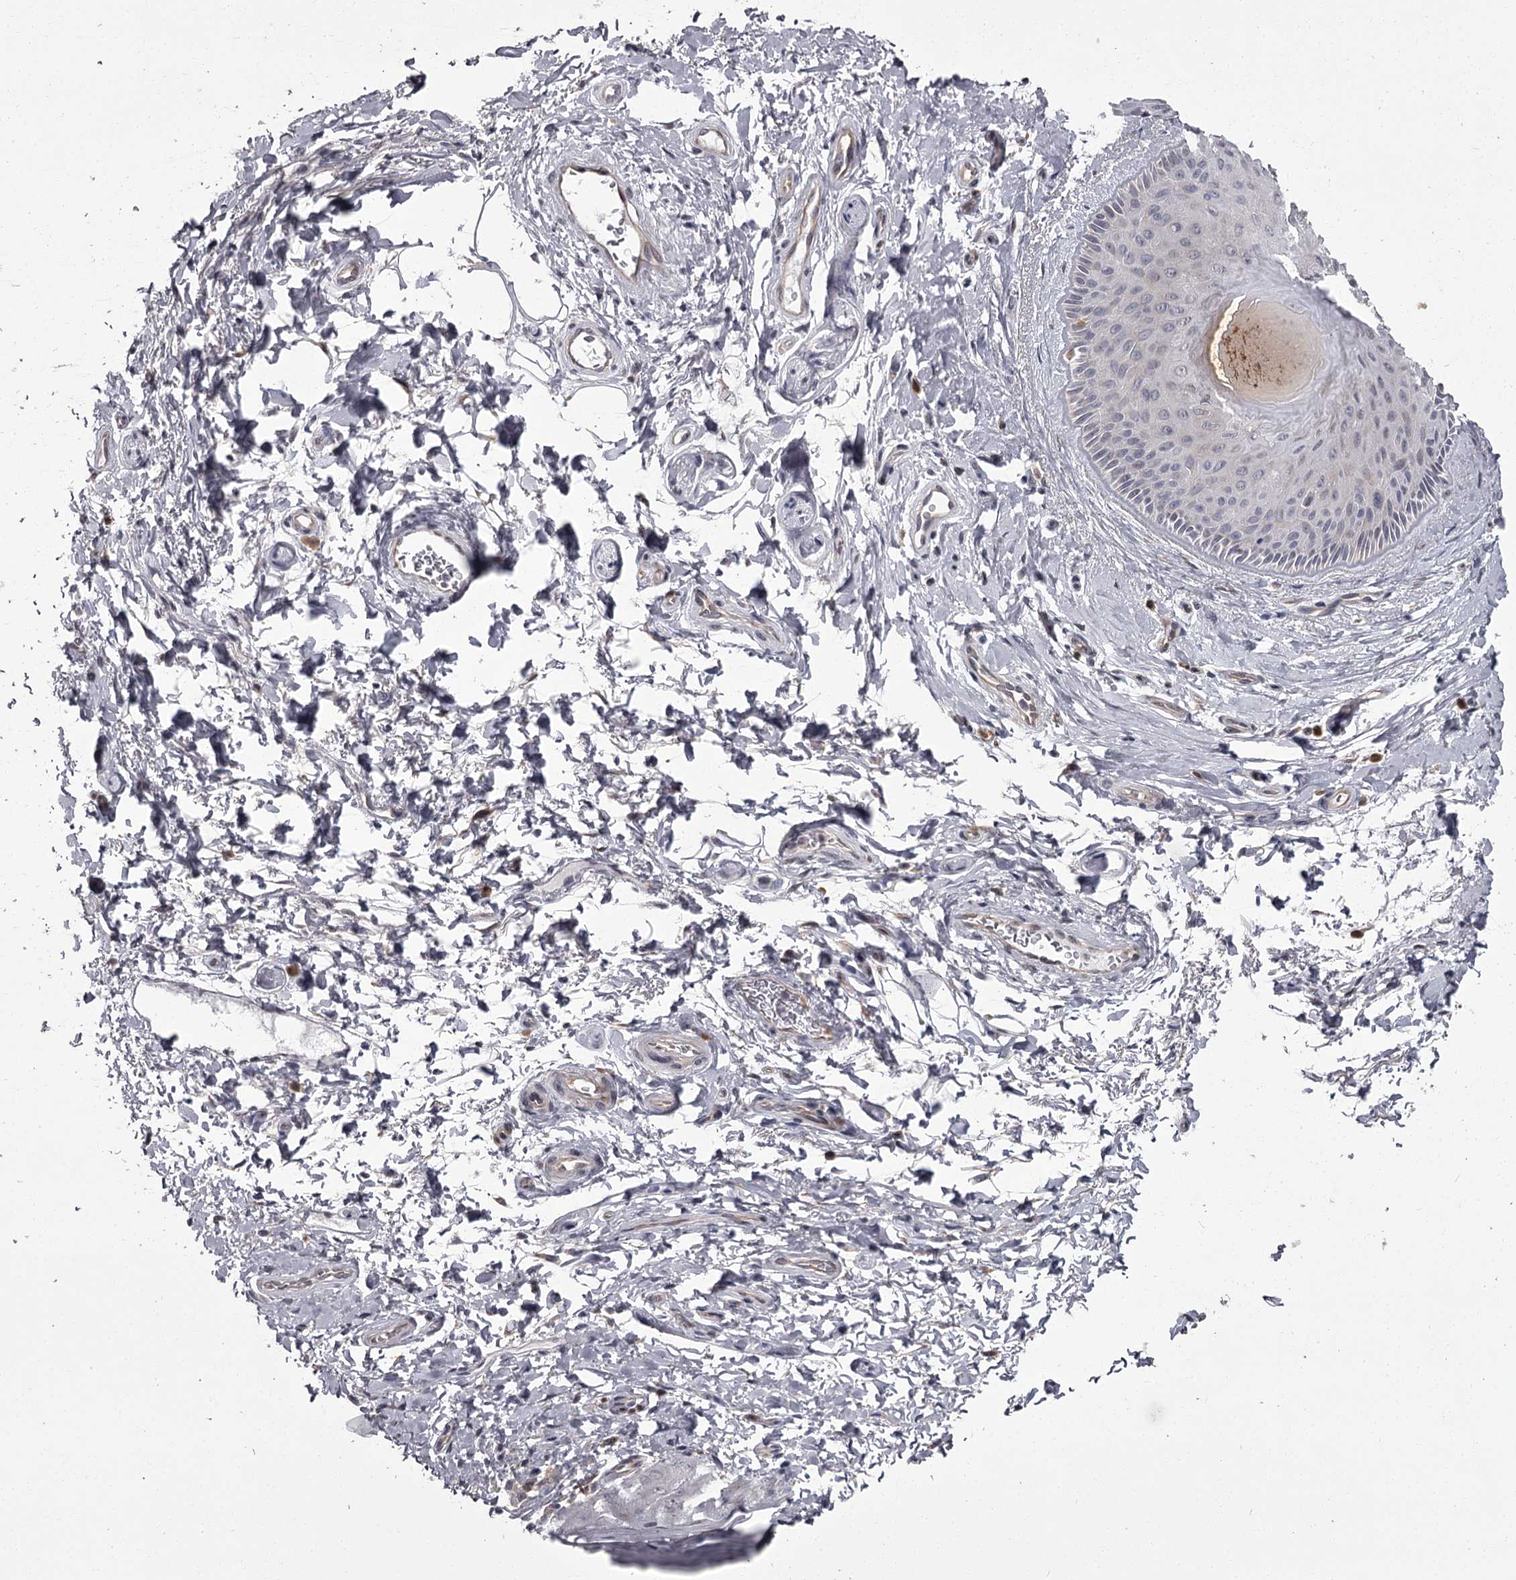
{"staining": {"intensity": "negative", "quantity": "none", "location": "none"}, "tissue": "skin", "cell_type": "Epidermal cells", "image_type": "normal", "snomed": [{"axis": "morphology", "description": "Normal tissue, NOS"}, {"axis": "topography", "description": "Anal"}], "caption": "This is an immunohistochemistry micrograph of normal human skin. There is no staining in epidermal cells.", "gene": "CCDC92", "patient": {"sex": "male", "age": 44}}